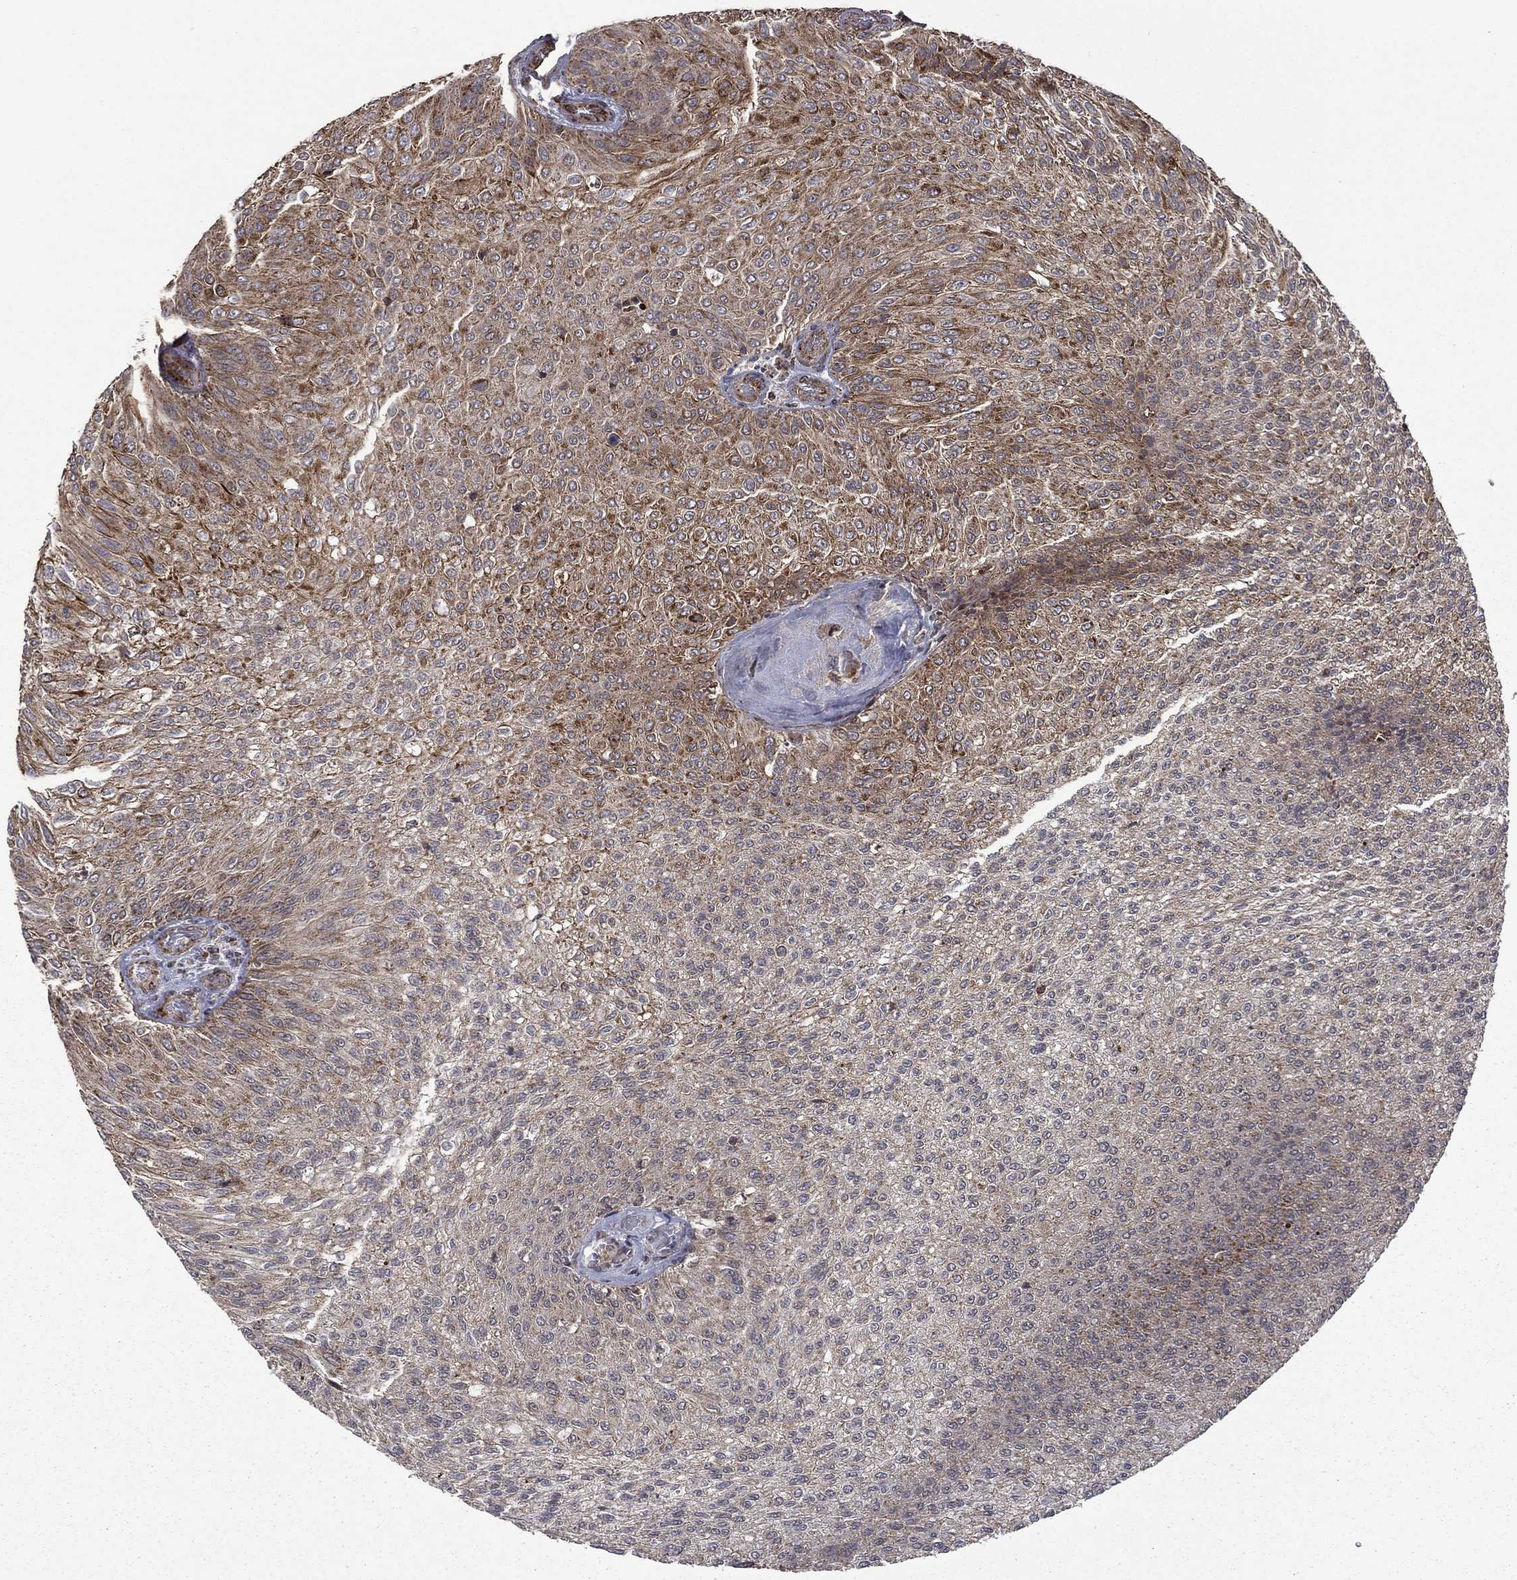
{"staining": {"intensity": "moderate", "quantity": "<25%", "location": "cytoplasmic/membranous"}, "tissue": "urothelial cancer", "cell_type": "Tumor cells", "image_type": "cancer", "snomed": [{"axis": "morphology", "description": "Urothelial carcinoma, Low grade"}, {"axis": "topography", "description": "Ureter, NOS"}, {"axis": "topography", "description": "Urinary bladder"}], "caption": "This histopathology image shows immunohistochemistry (IHC) staining of low-grade urothelial carcinoma, with low moderate cytoplasmic/membranous positivity in about <25% of tumor cells.", "gene": "GIMAP6", "patient": {"sex": "male", "age": 78}}